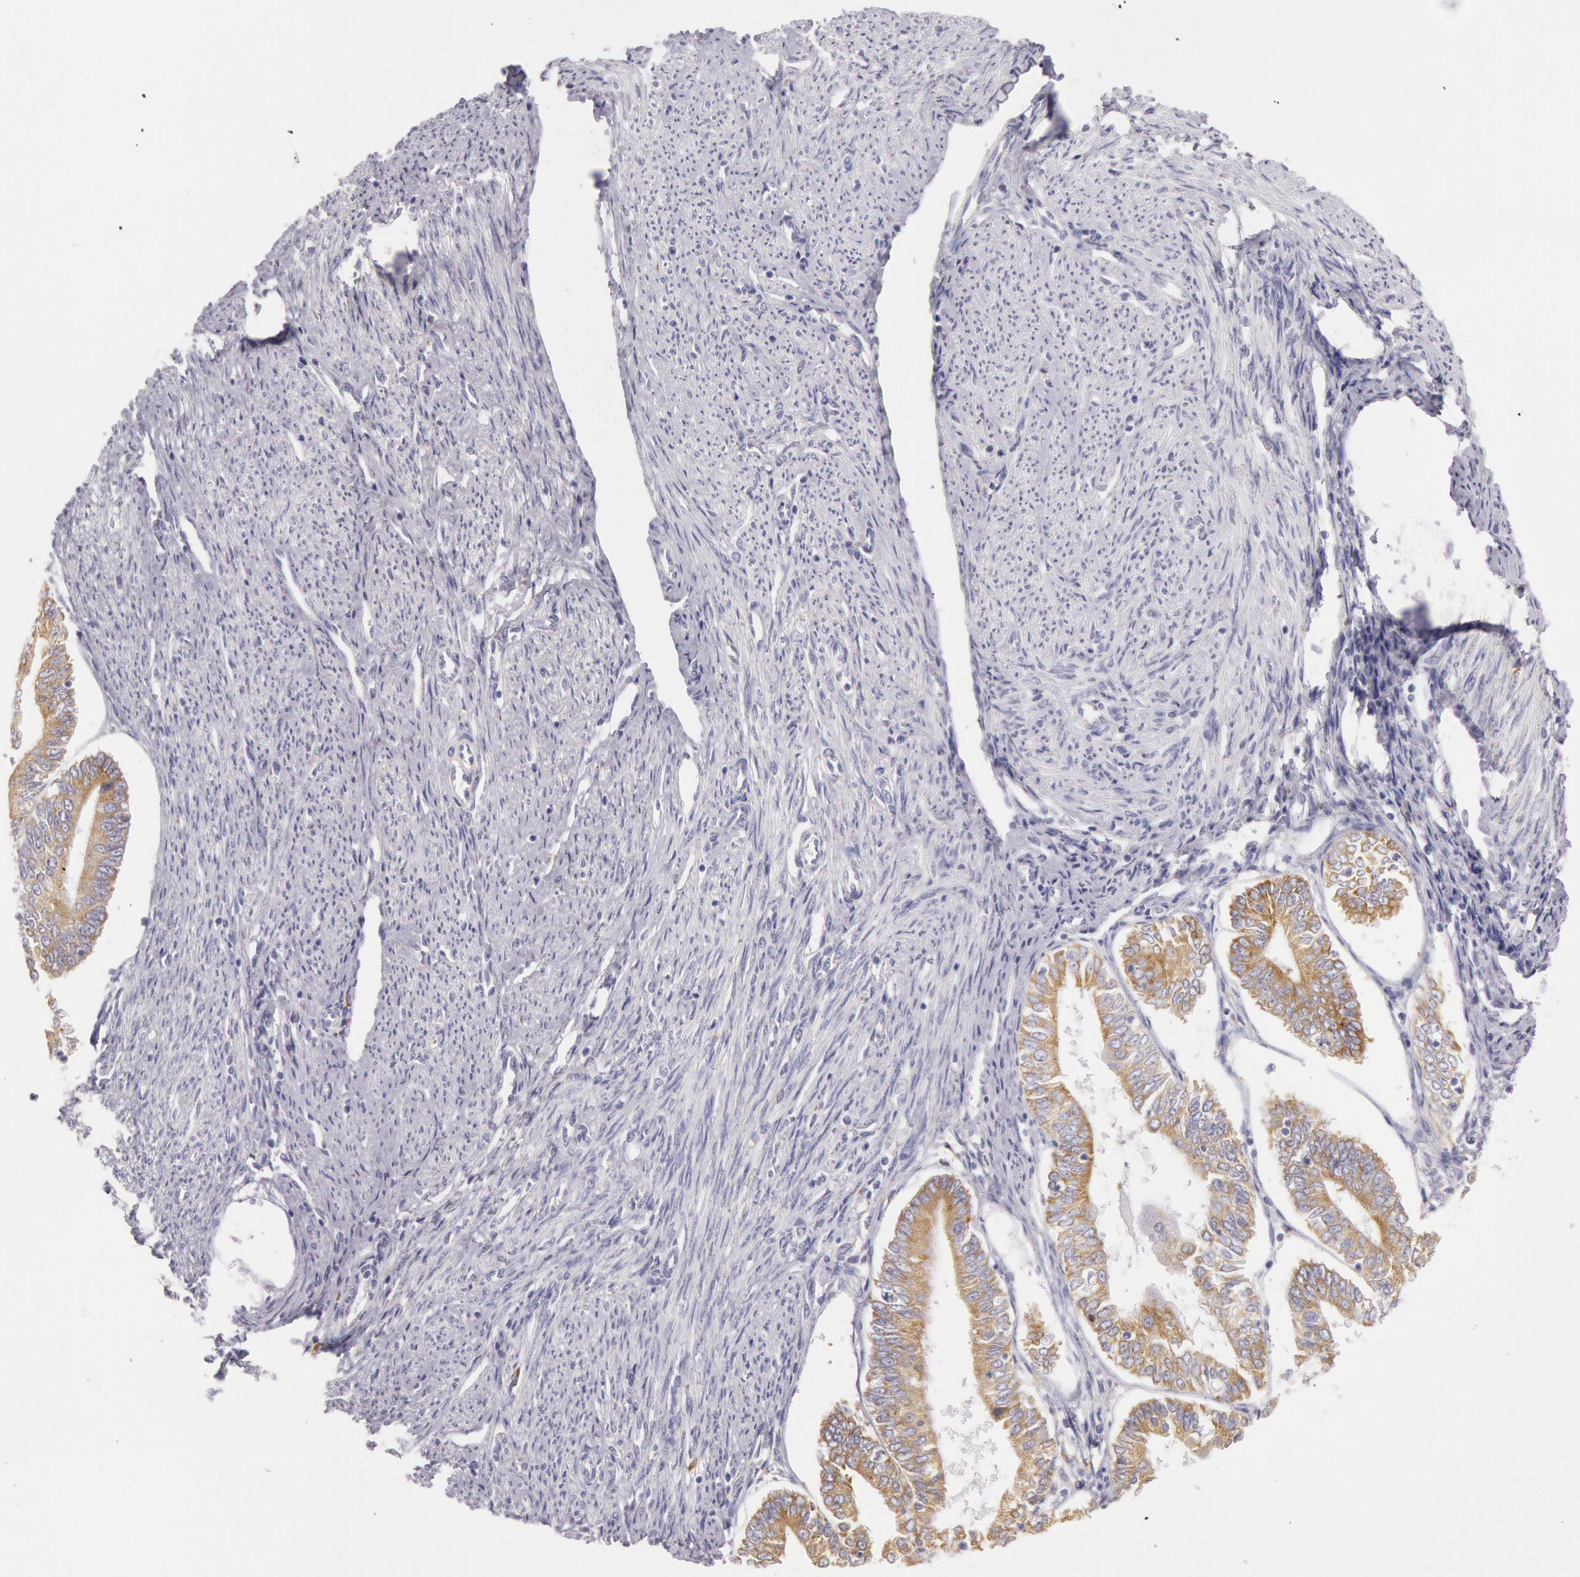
{"staining": {"intensity": "weak", "quantity": "25%-75%", "location": "cytoplasmic/membranous"}, "tissue": "endometrial cancer", "cell_type": "Tumor cells", "image_type": "cancer", "snomed": [{"axis": "morphology", "description": "Adenocarcinoma, NOS"}, {"axis": "topography", "description": "Endometrium"}], "caption": "Immunohistochemical staining of human endometrial cancer displays weak cytoplasmic/membranous protein positivity in approximately 25%-75% of tumor cells.", "gene": "CIDEB", "patient": {"sex": "female", "age": 75}}